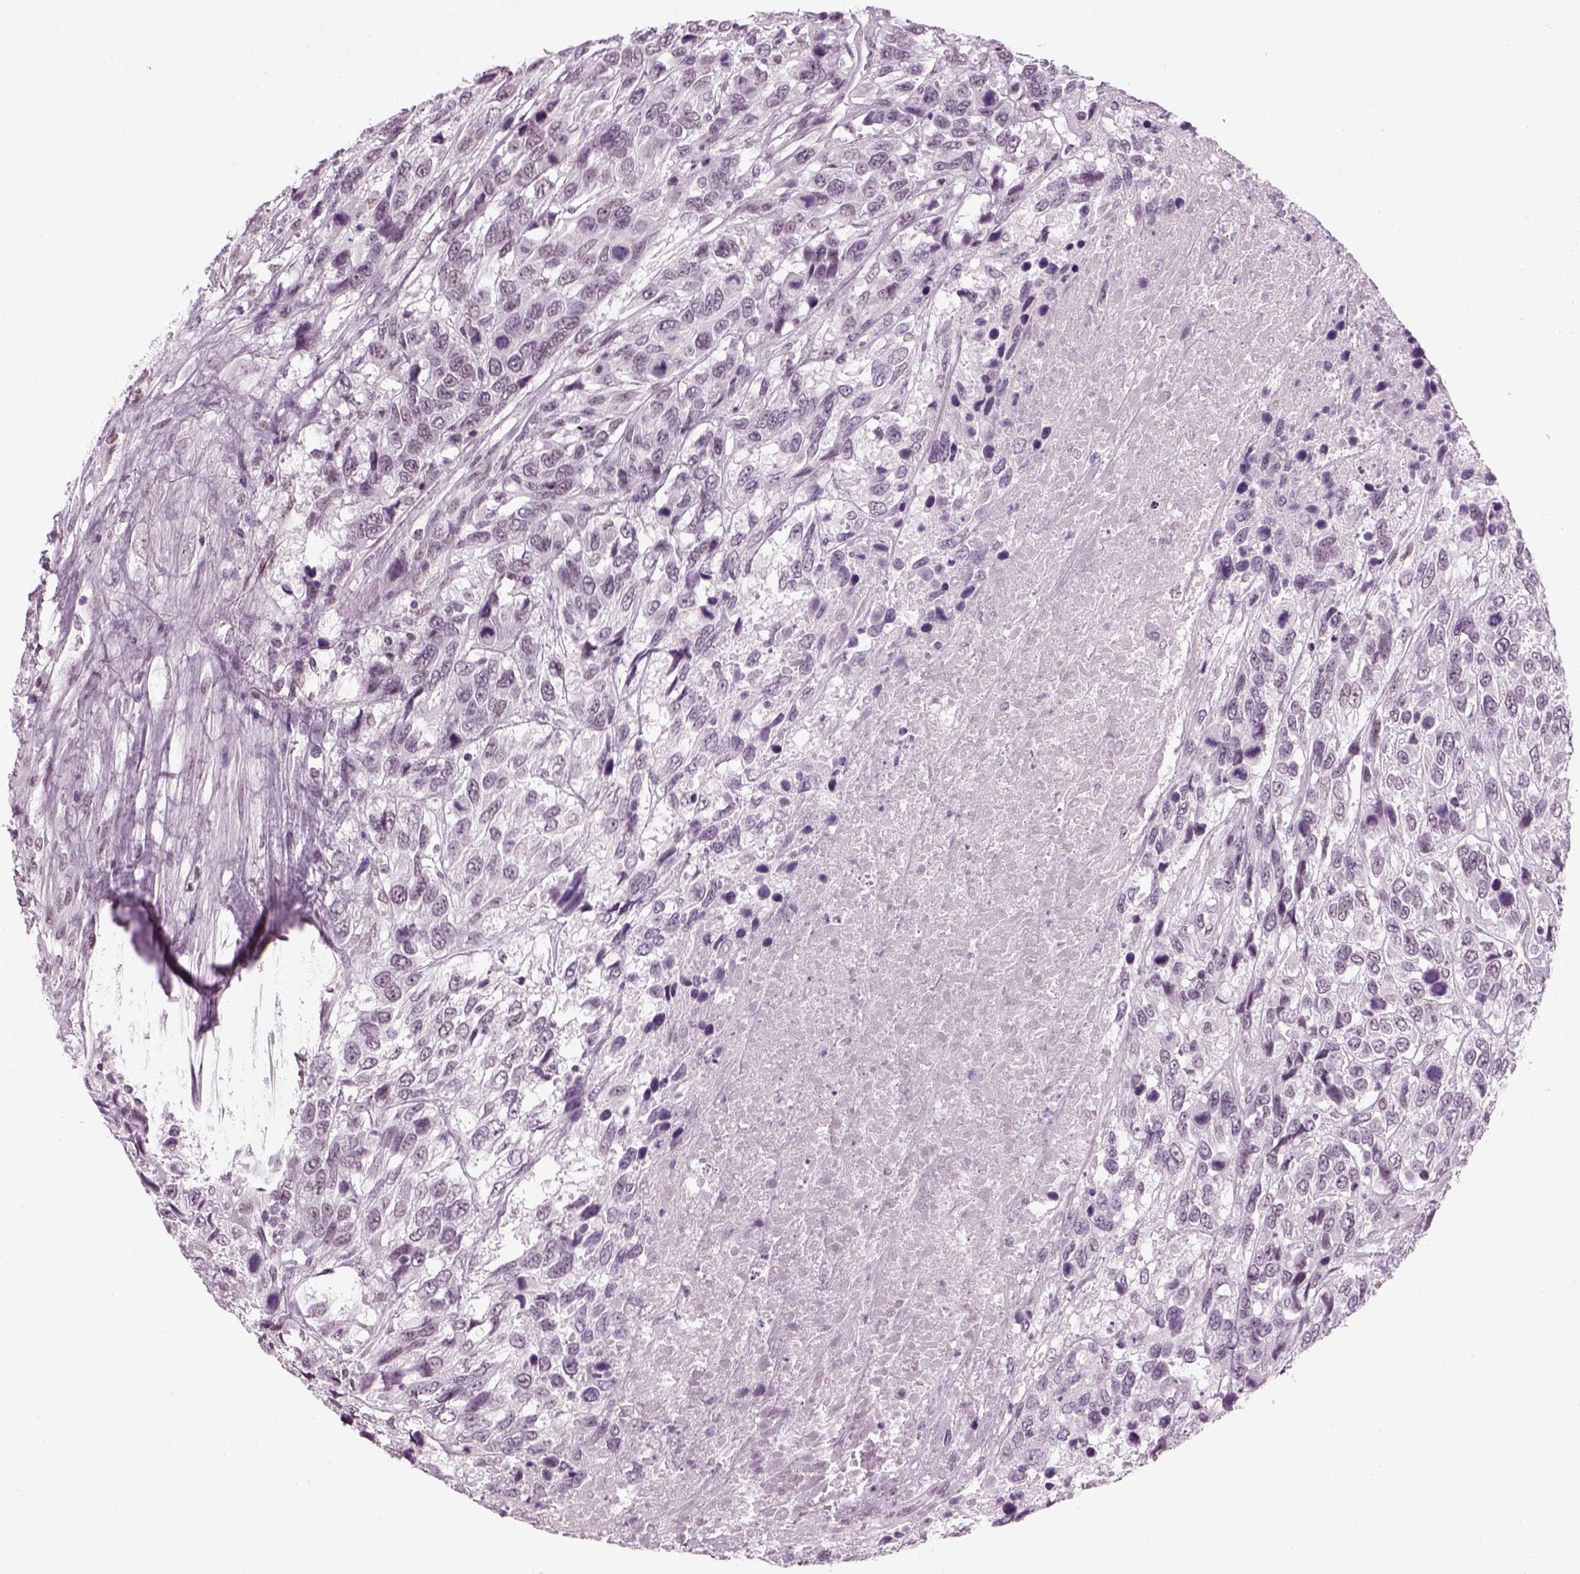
{"staining": {"intensity": "negative", "quantity": "none", "location": "none"}, "tissue": "urothelial cancer", "cell_type": "Tumor cells", "image_type": "cancer", "snomed": [{"axis": "morphology", "description": "Urothelial carcinoma, High grade"}, {"axis": "topography", "description": "Urinary bladder"}], "caption": "Protein analysis of urothelial cancer demonstrates no significant staining in tumor cells.", "gene": "KCNG2", "patient": {"sex": "female", "age": 70}}